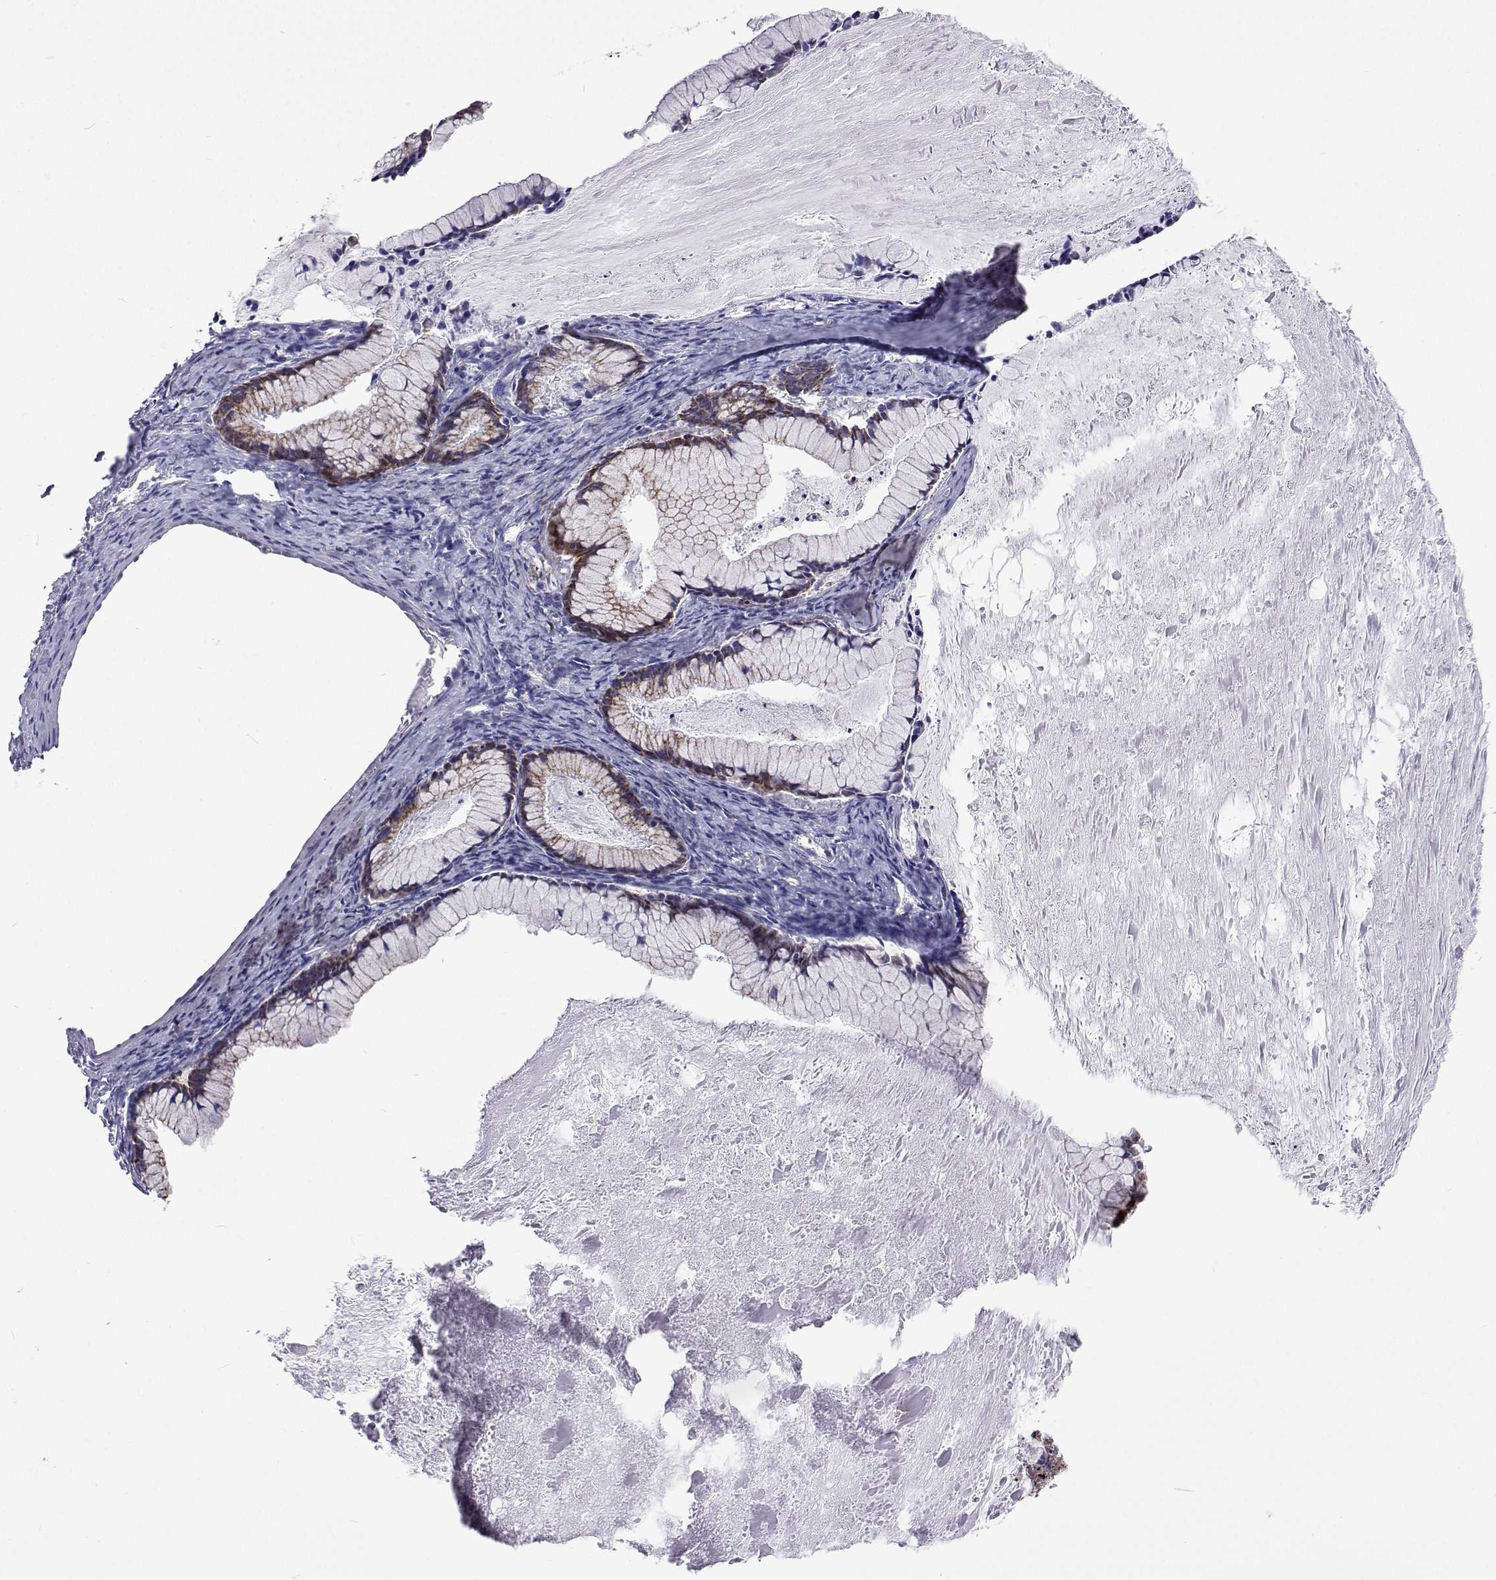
{"staining": {"intensity": "moderate", "quantity": "25%-75%", "location": "cytoplasmic/membranous"}, "tissue": "ovarian cancer", "cell_type": "Tumor cells", "image_type": "cancer", "snomed": [{"axis": "morphology", "description": "Cystadenocarcinoma, mucinous, NOS"}, {"axis": "topography", "description": "Ovary"}], "caption": "Protein staining exhibits moderate cytoplasmic/membranous positivity in approximately 25%-75% of tumor cells in ovarian cancer.", "gene": "MCCC2", "patient": {"sex": "female", "age": 41}}